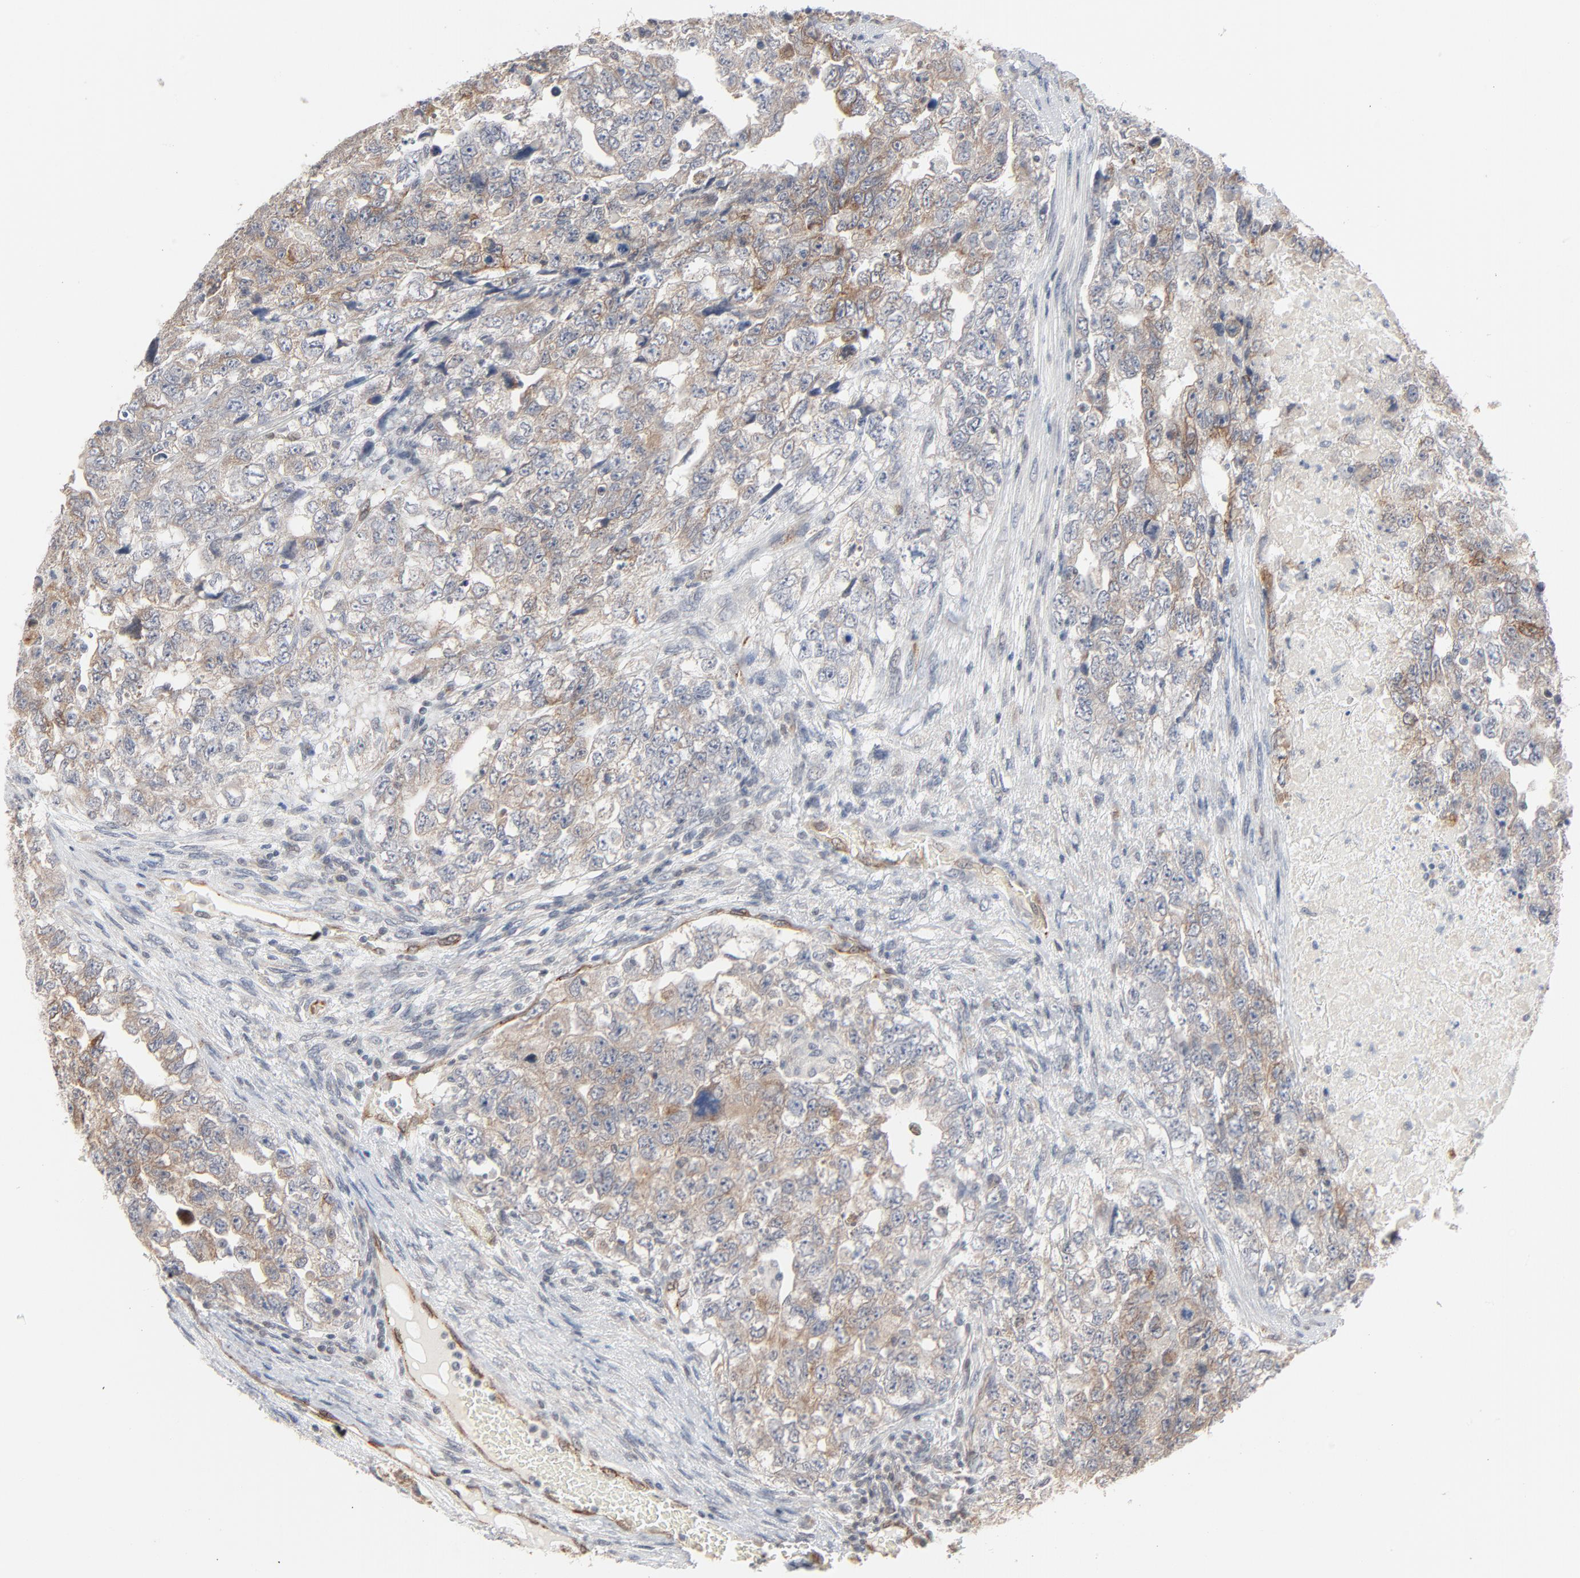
{"staining": {"intensity": "weak", "quantity": ">75%", "location": "cytoplasmic/membranous"}, "tissue": "testis cancer", "cell_type": "Tumor cells", "image_type": "cancer", "snomed": [{"axis": "morphology", "description": "Carcinoma, Embryonal, NOS"}, {"axis": "topography", "description": "Testis"}], "caption": "Brown immunohistochemical staining in human embryonal carcinoma (testis) reveals weak cytoplasmic/membranous positivity in about >75% of tumor cells.", "gene": "ITPR3", "patient": {"sex": "male", "age": 36}}